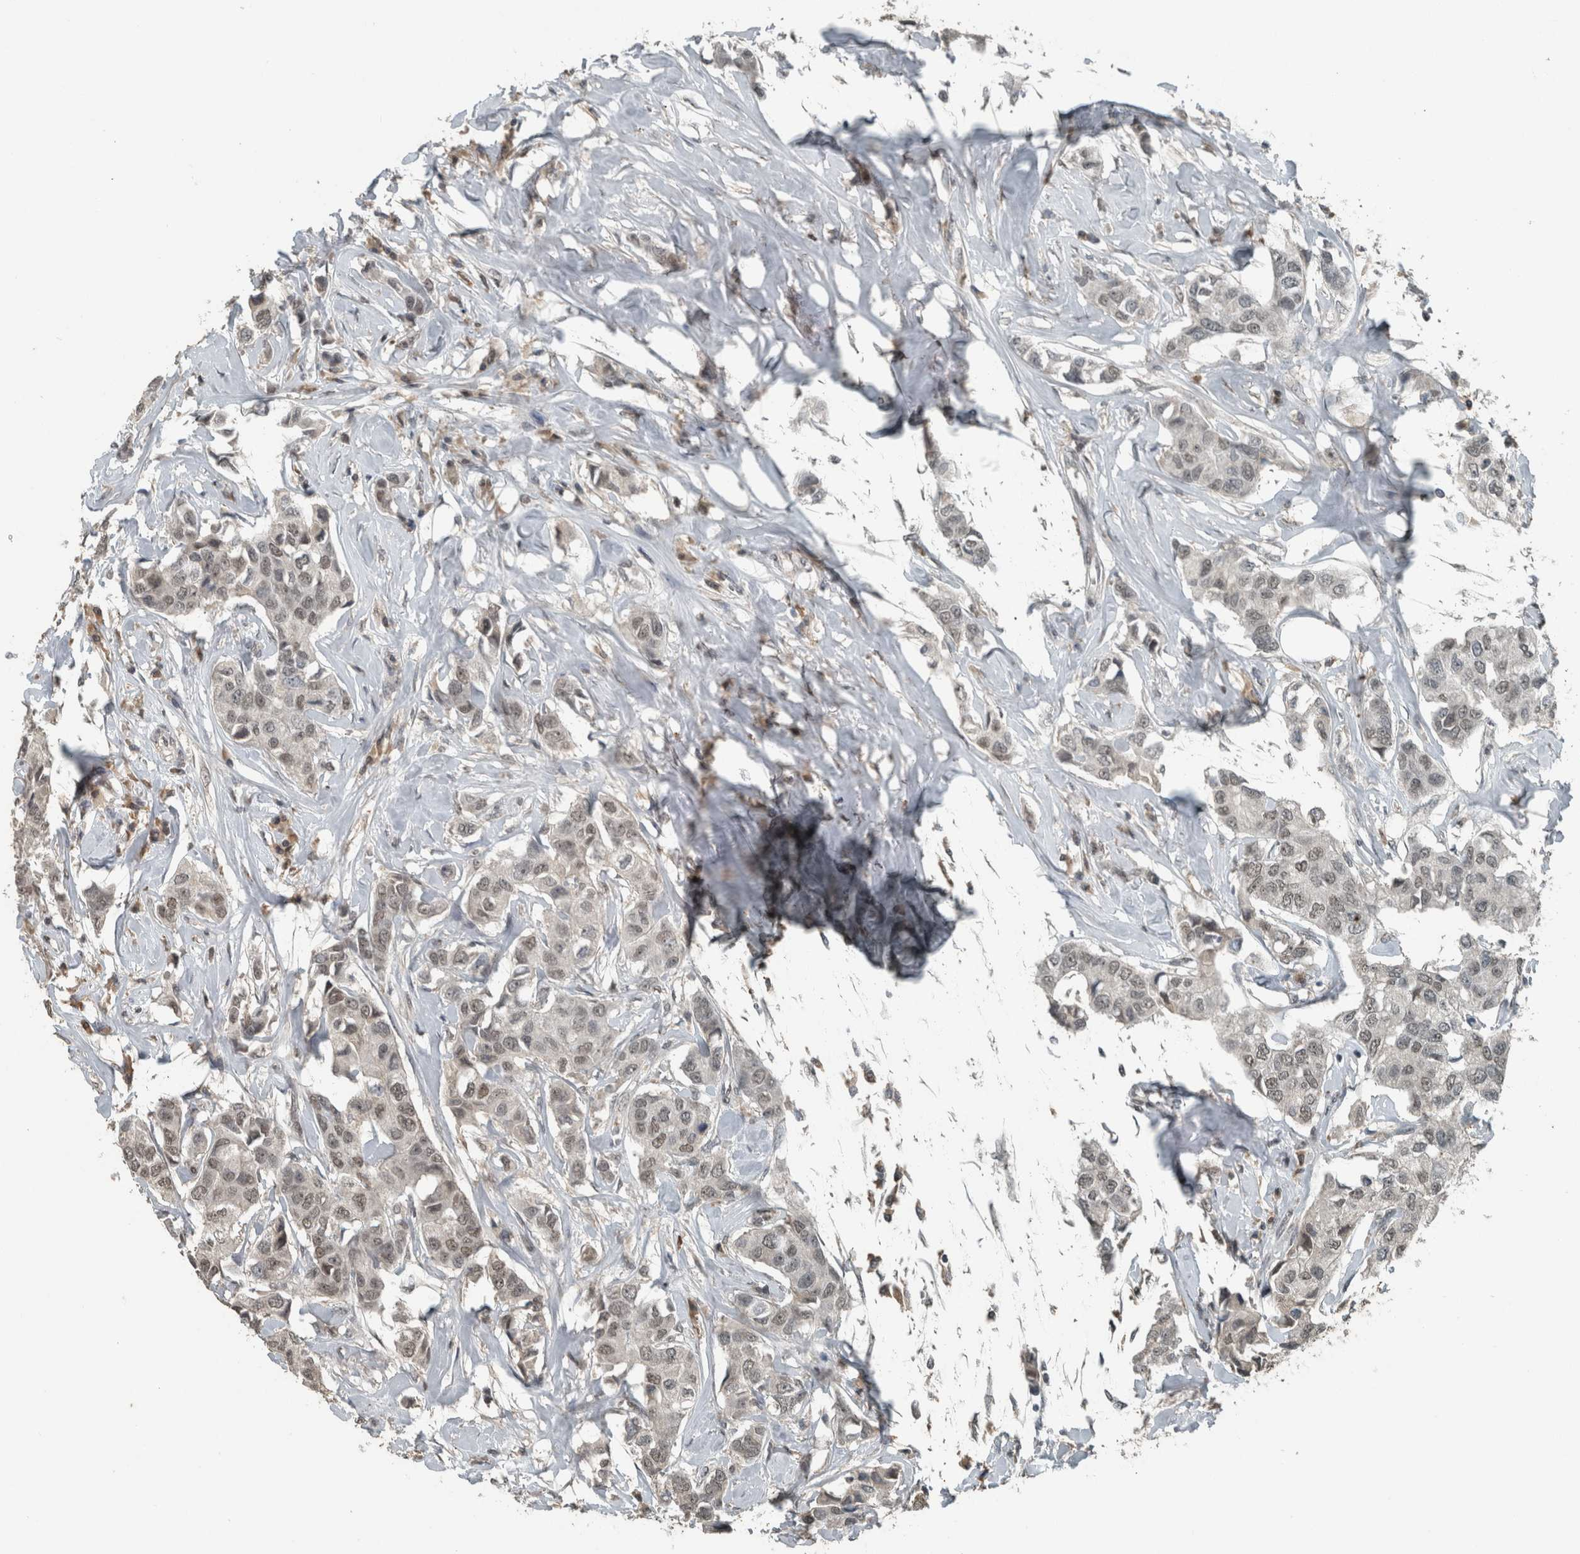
{"staining": {"intensity": "weak", "quantity": ">75%", "location": "nuclear"}, "tissue": "breast cancer", "cell_type": "Tumor cells", "image_type": "cancer", "snomed": [{"axis": "morphology", "description": "Duct carcinoma"}, {"axis": "topography", "description": "Breast"}], "caption": "Protein analysis of breast cancer tissue shows weak nuclear positivity in approximately >75% of tumor cells. (brown staining indicates protein expression, while blue staining denotes nuclei).", "gene": "ZNF24", "patient": {"sex": "female", "age": 80}}